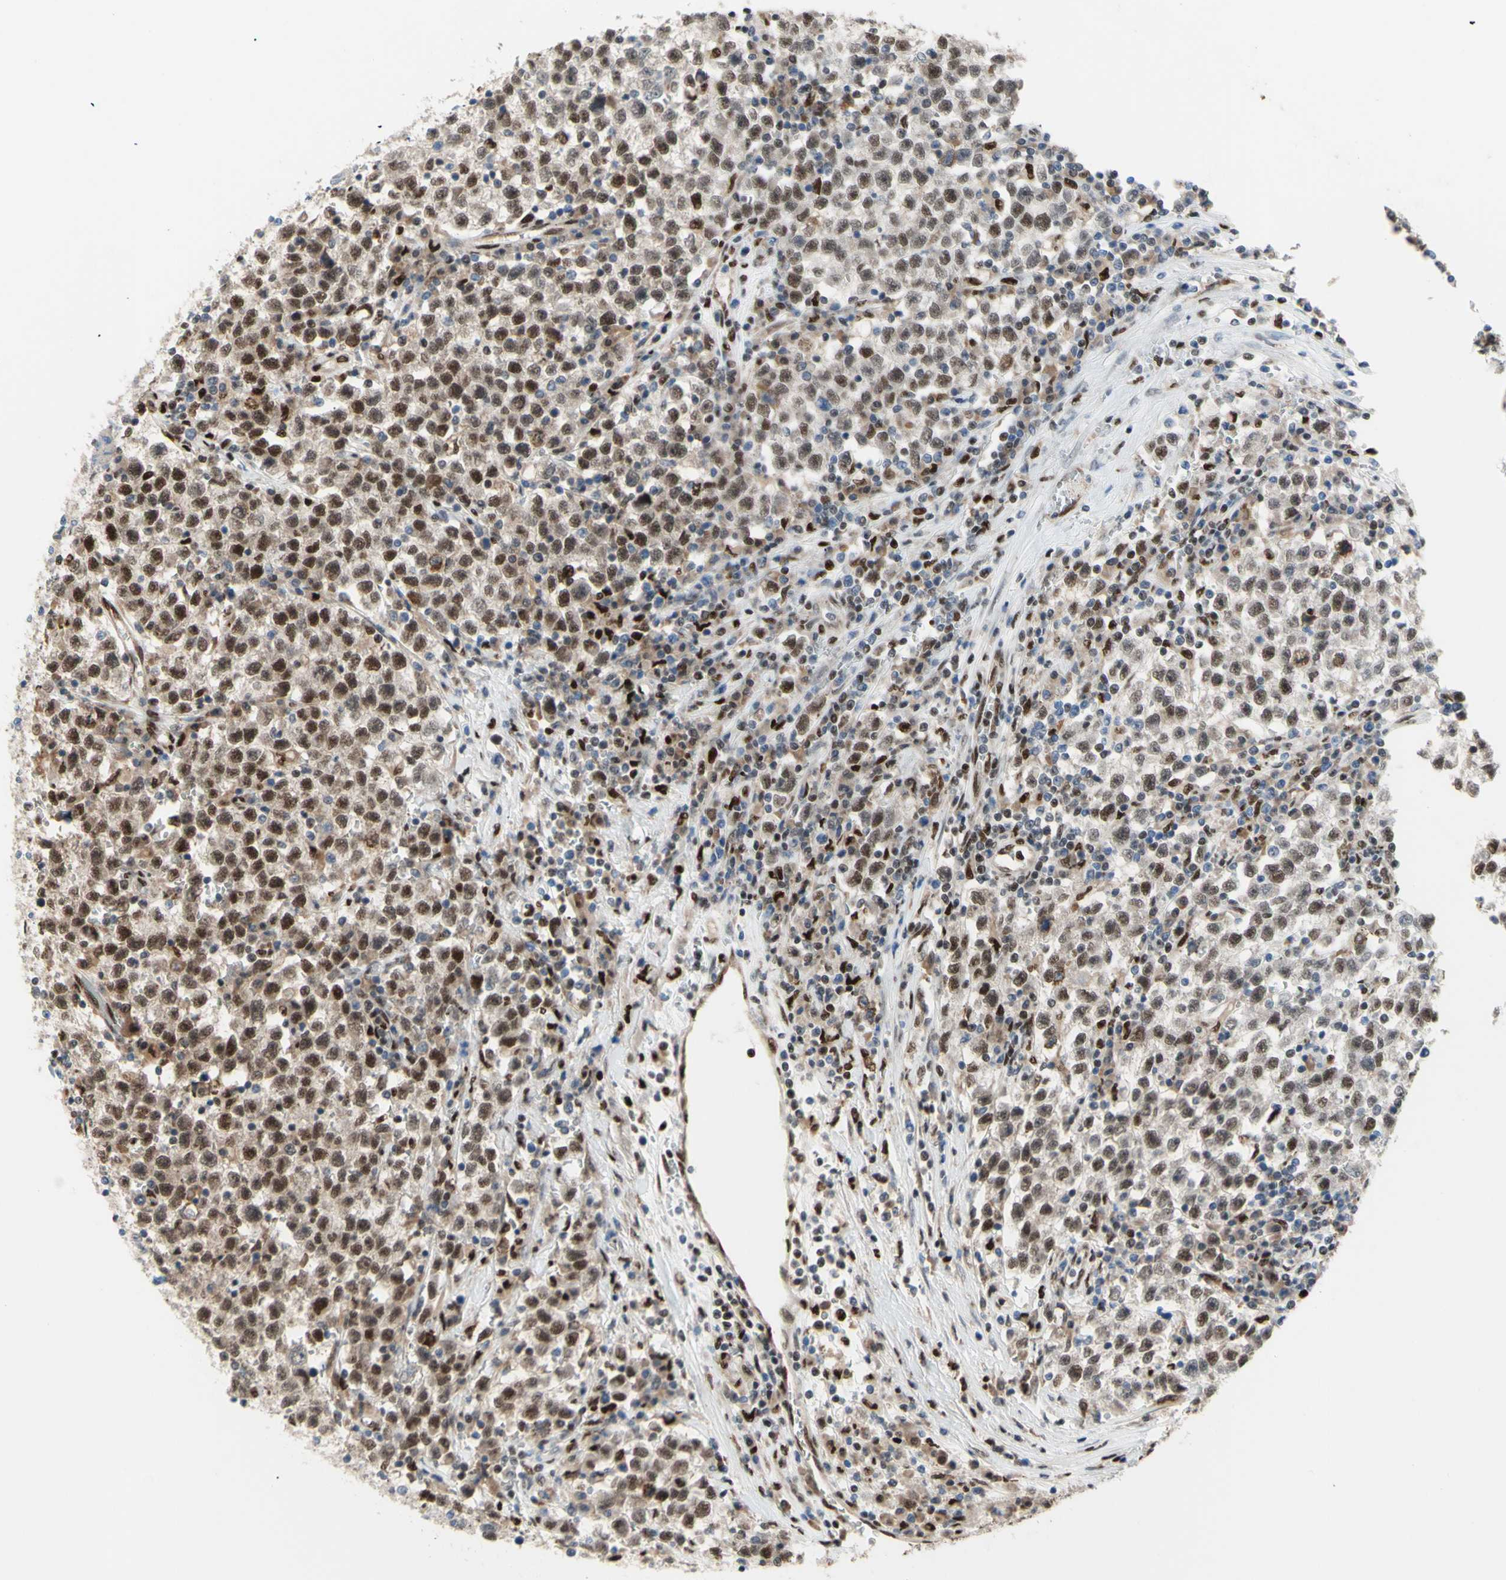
{"staining": {"intensity": "moderate", "quantity": "25%-75%", "location": "cytoplasmic/membranous,nuclear"}, "tissue": "testis cancer", "cell_type": "Tumor cells", "image_type": "cancer", "snomed": [{"axis": "morphology", "description": "Seminoma, NOS"}, {"axis": "topography", "description": "Testis"}], "caption": "A histopathology image showing moderate cytoplasmic/membranous and nuclear staining in approximately 25%-75% of tumor cells in testis cancer (seminoma), as visualized by brown immunohistochemical staining.", "gene": "EED", "patient": {"sex": "male", "age": 22}}